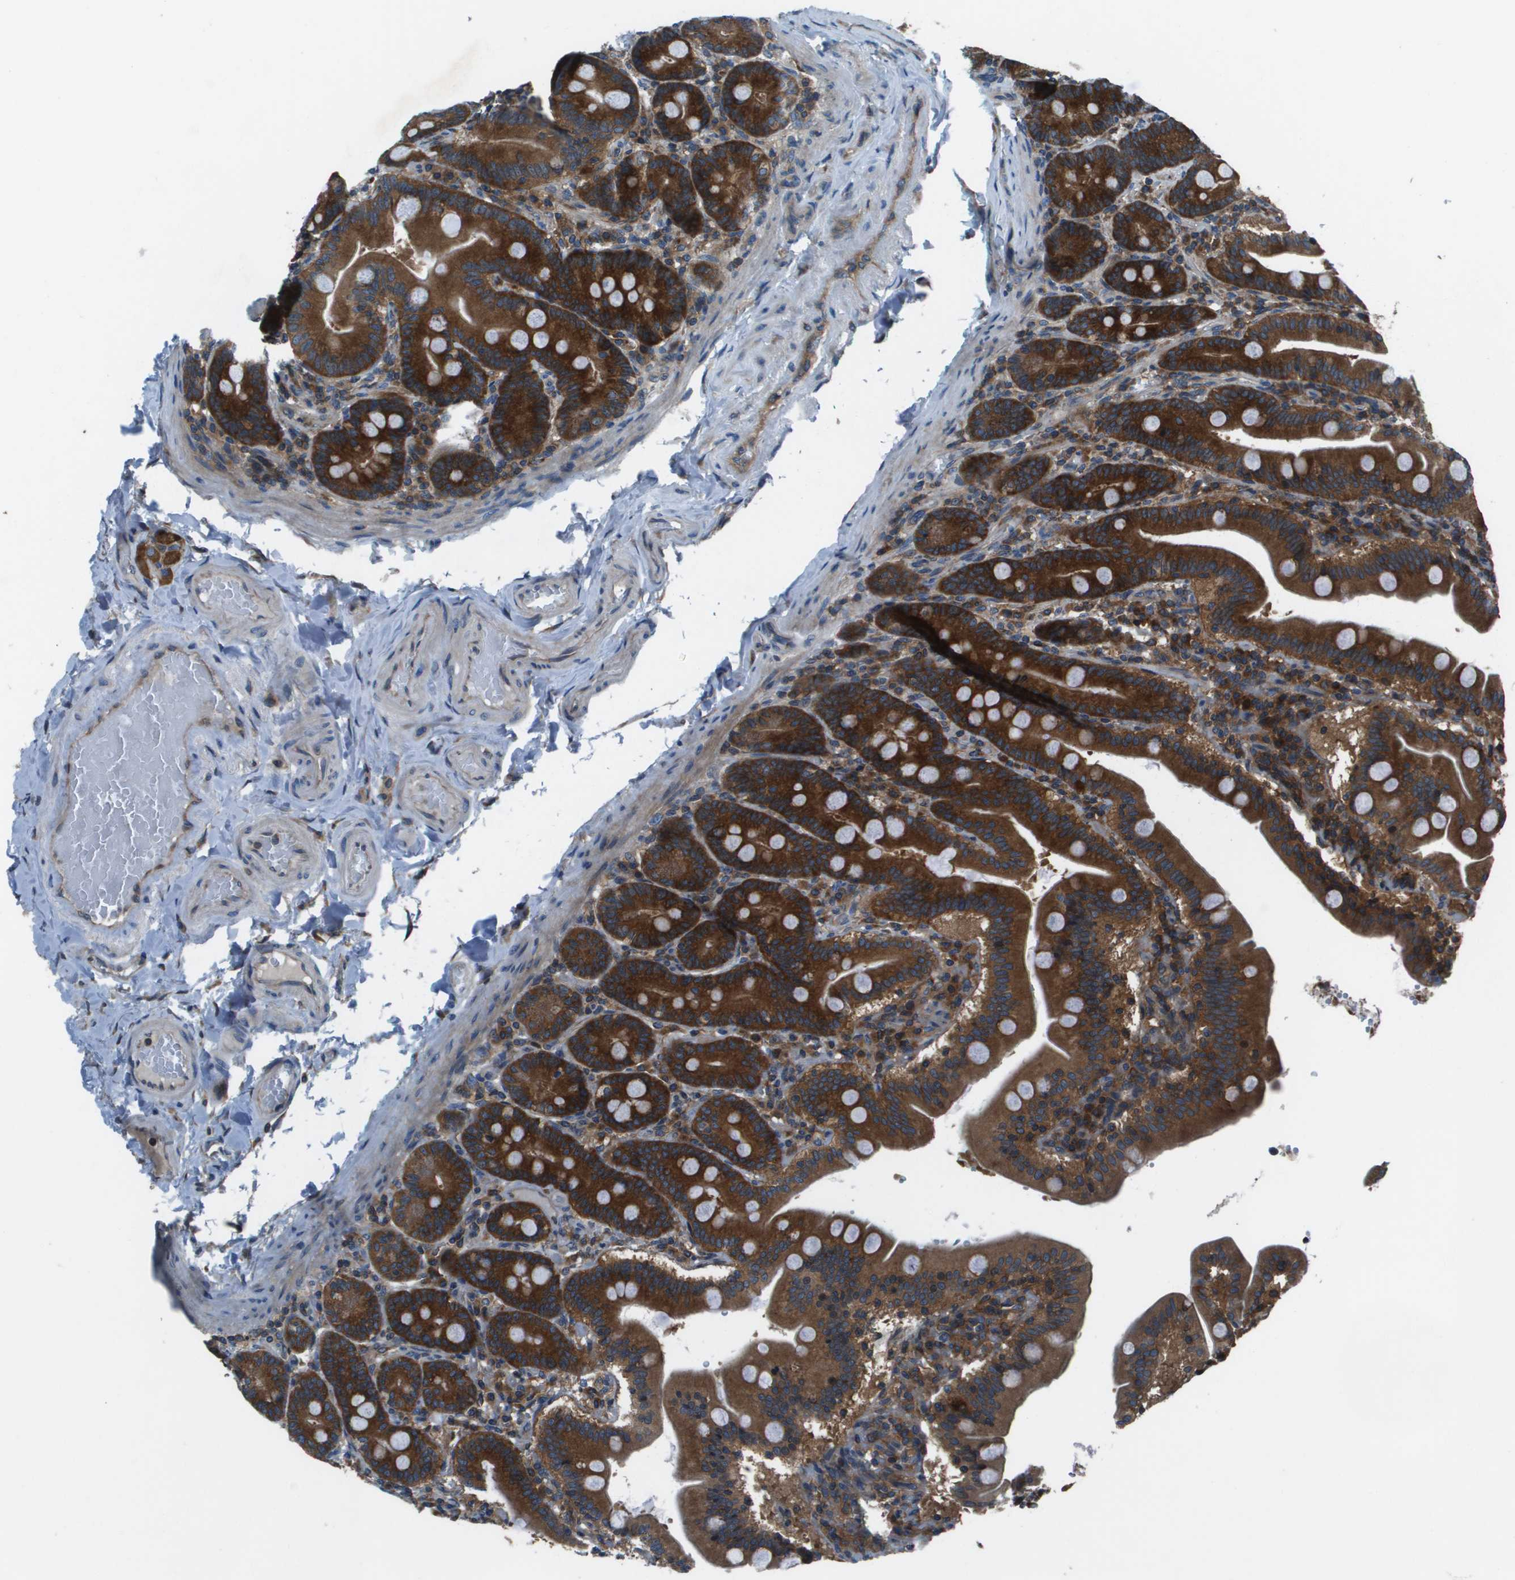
{"staining": {"intensity": "strong", "quantity": ">75%", "location": "cytoplasmic/membranous"}, "tissue": "duodenum", "cell_type": "Glandular cells", "image_type": "normal", "snomed": [{"axis": "morphology", "description": "Normal tissue, NOS"}, {"axis": "topography", "description": "Duodenum"}], "caption": "A micrograph showing strong cytoplasmic/membranous positivity in about >75% of glandular cells in unremarkable duodenum, as visualized by brown immunohistochemical staining.", "gene": "ARFGAP2", "patient": {"sex": "male", "age": 54}}